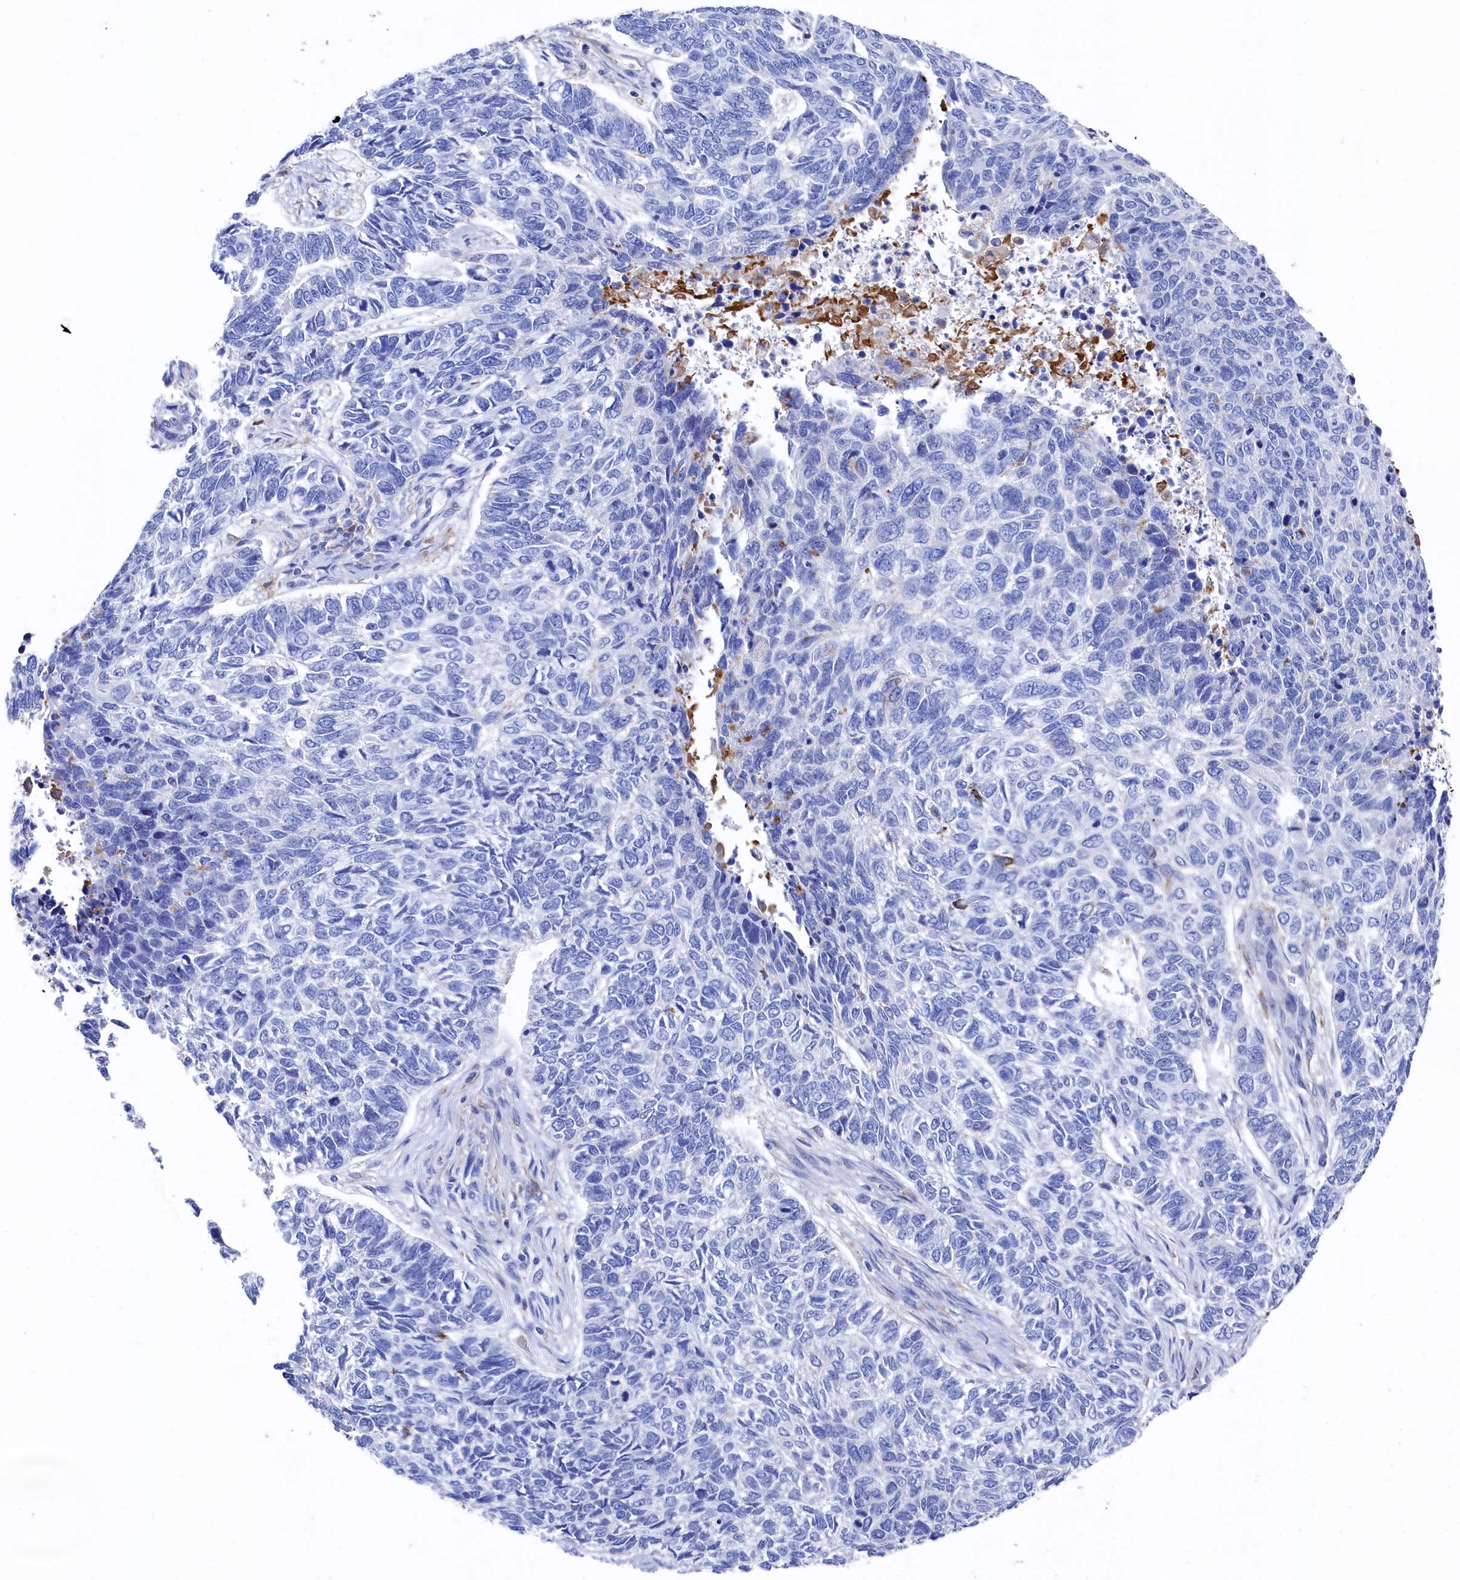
{"staining": {"intensity": "negative", "quantity": "none", "location": "none"}, "tissue": "skin cancer", "cell_type": "Tumor cells", "image_type": "cancer", "snomed": [{"axis": "morphology", "description": "Basal cell carcinoma"}, {"axis": "topography", "description": "Skin"}], "caption": "This image is of basal cell carcinoma (skin) stained with IHC to label a protein in brown with the nuclei are counter-stained blue. There is no expression in tumor cells.", "gene": "C12orf73", "patient": {"sex": "female", "age": 65}}